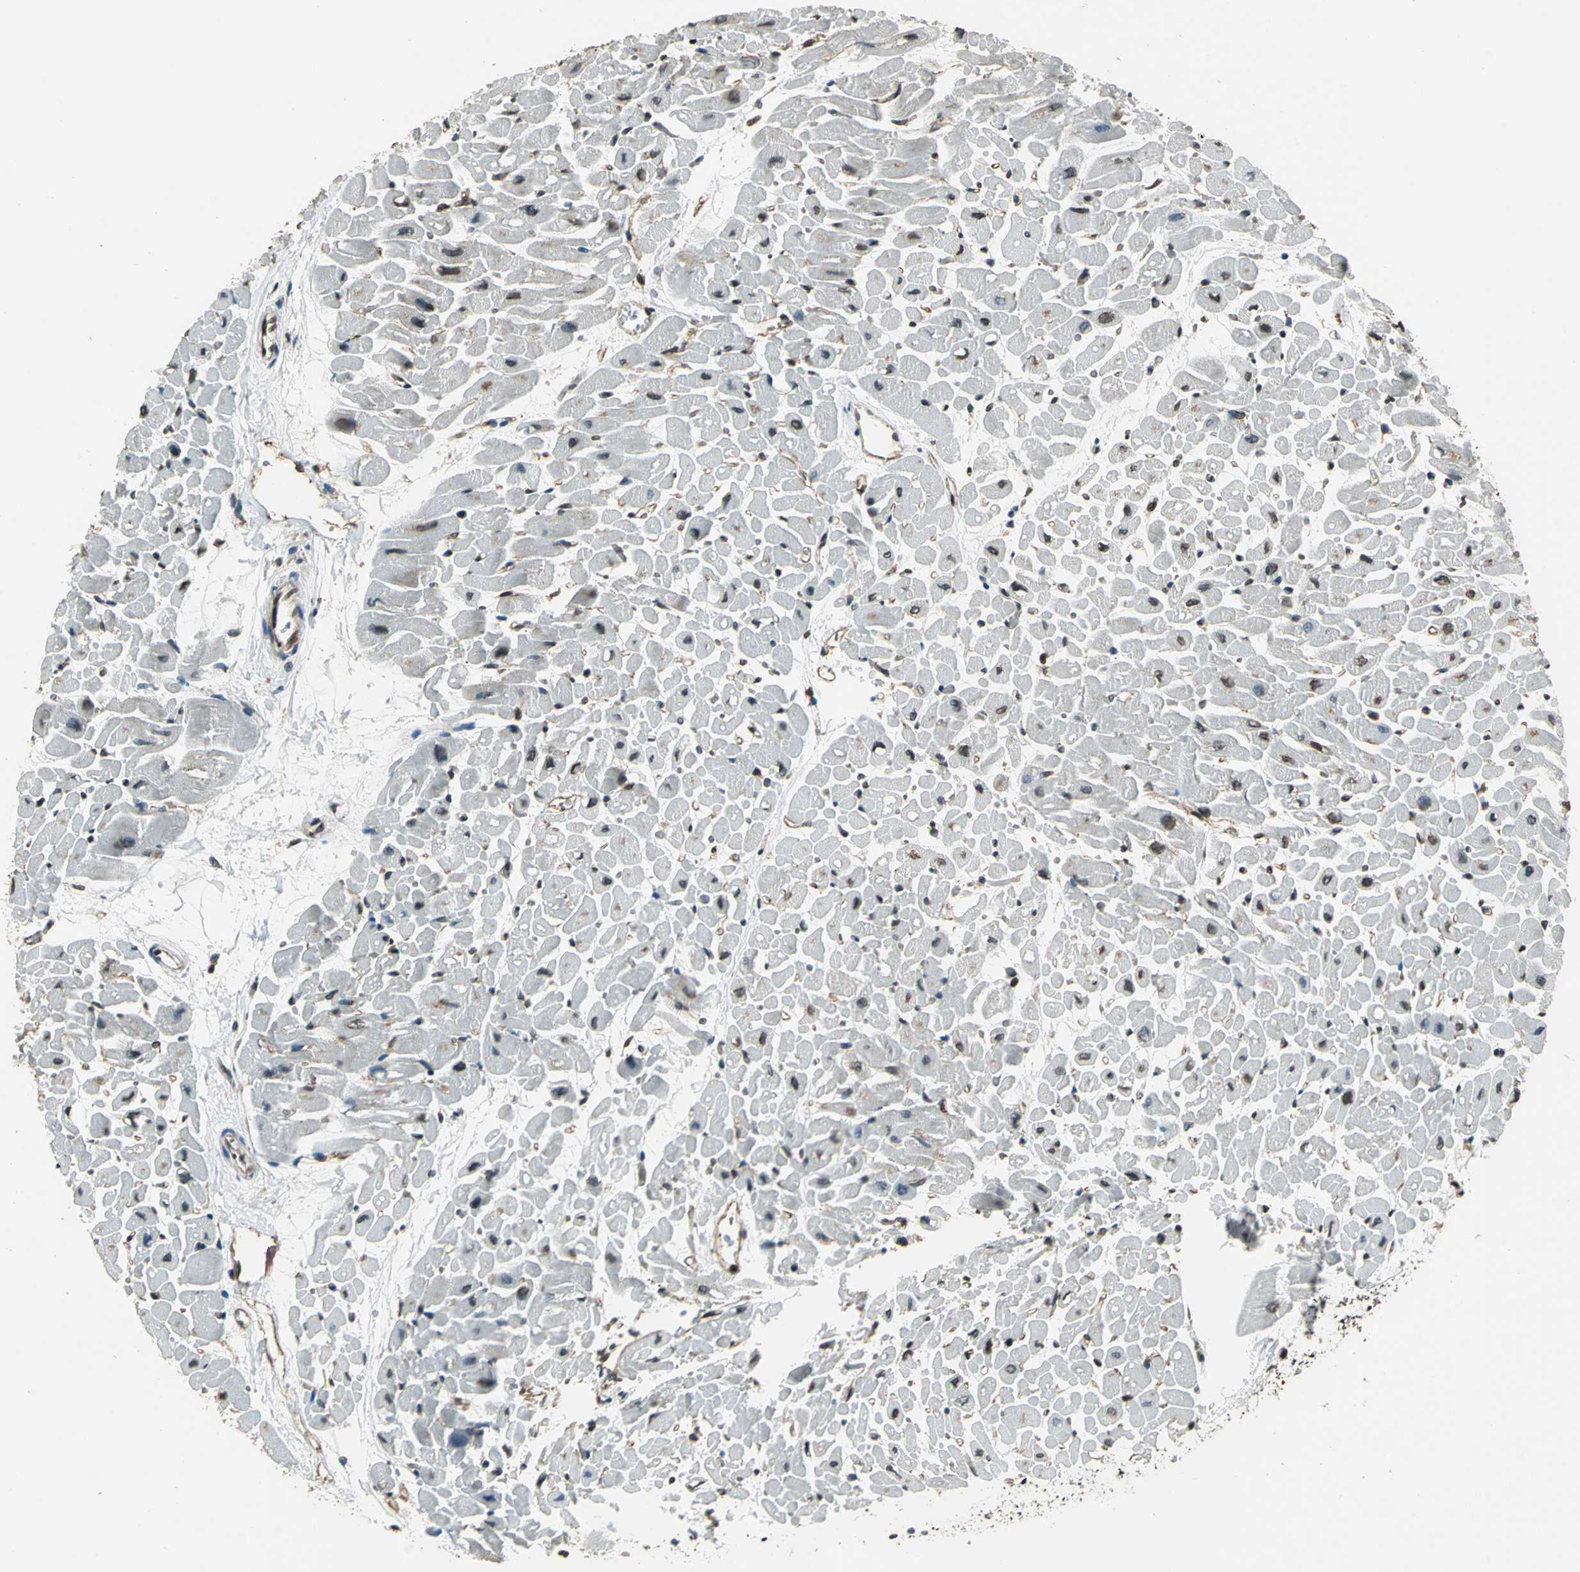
{"staining": {"intensity": "moderate", "quantity": "<25%", "location": "cytoplasmic/membranous,nuclear"}, "tissue": "heart muscle", "cell_type": "Cardiomyocytes", "image_type": "normal", "snomed": [{"axis": "morphology", "description": "Normal tissue, NOS"}, {"axis": "topography", "description": "Heart"}], "caption": "Immunohistochemistry of benign human heart muscle demonstrates low levels of moderate cytoplasmic/membranous,nuclear expression in approximately <25% of cardiomyocytes. The protein of interest is shown in brown color, while the nuclei are stained blue.", "gene": "BRIP1", "patient": {"sex": "male", "age": 45}}